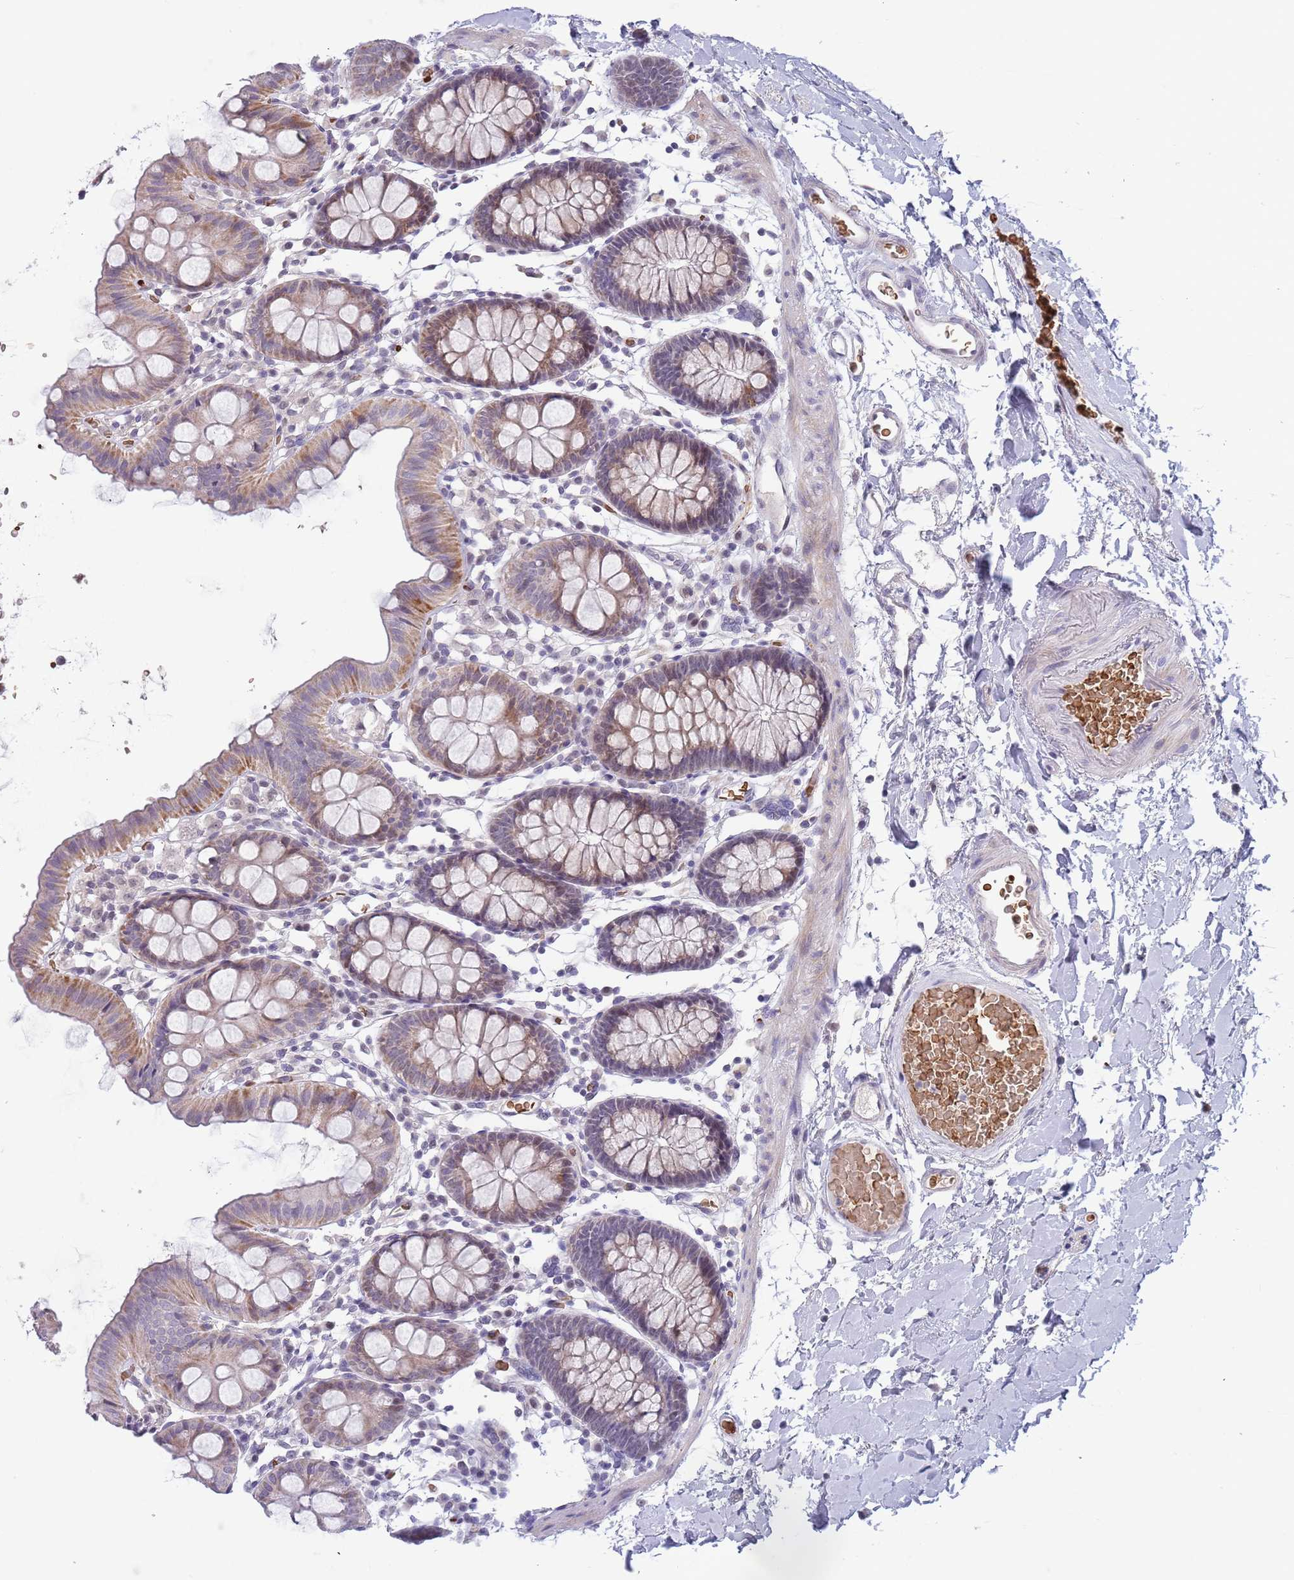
{"staining": {"intensity": "negative", "quantity": "none", "location": "none"}, "tissue": "colon", "cell_type": "Endothelial cells", "image_type": "normal", "snomed": [{"axis": "morphology", "description": "Normal tissue, NOS"}, {"axis": "topography", "description": "Colon"}], "caption": "High power microscopy photomicrograph of an immunohistochemistry (IHC) image of benign colon, revealing no significant positivity in endothelial cells.", "gene": "LYPD6B", "patient": {"sex": "male", "age": 75}}